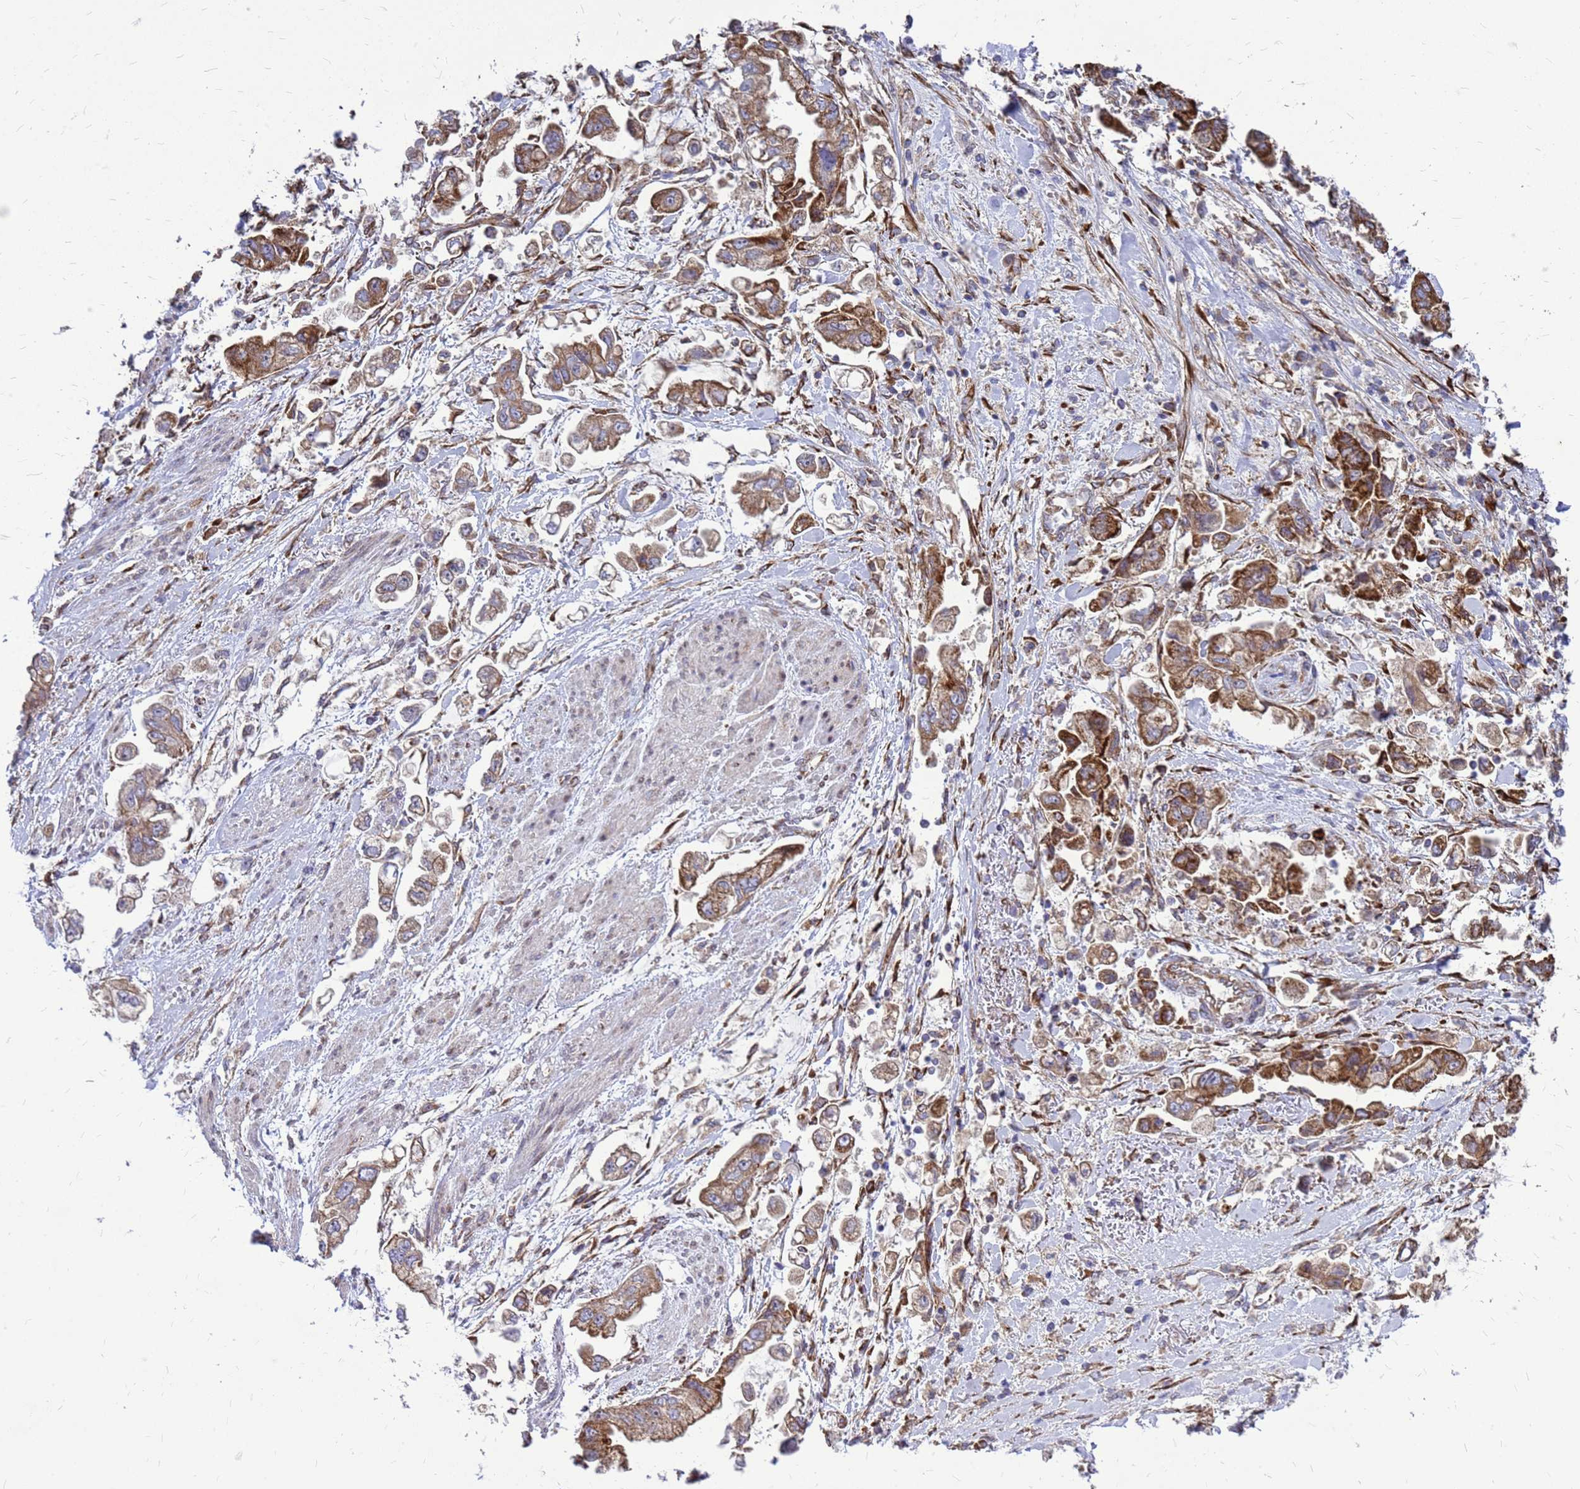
{"staining": {"intensity": "moderate", "quantity": ">75%", "location": "cytoplasmic/membranous"}, "tissue": "stomach cancer", "cell_type": "Tumor cells", "image_type": "cancer", "snomed": [{"axis": "morphology", "description": "Adenocarcinoma, NOS"}, {"axis": "topography", "description": "Stomach"}], "caption": "Tumor cells exhibit moderate cytoplasmic/membranous expression in about >75% of cells in adenocarcinoma (stomach). (DAB IHC with brightfield microscopy, high magnification).", "gene": "FSTL4", "patient": {"sex": "male", "age": 62}}